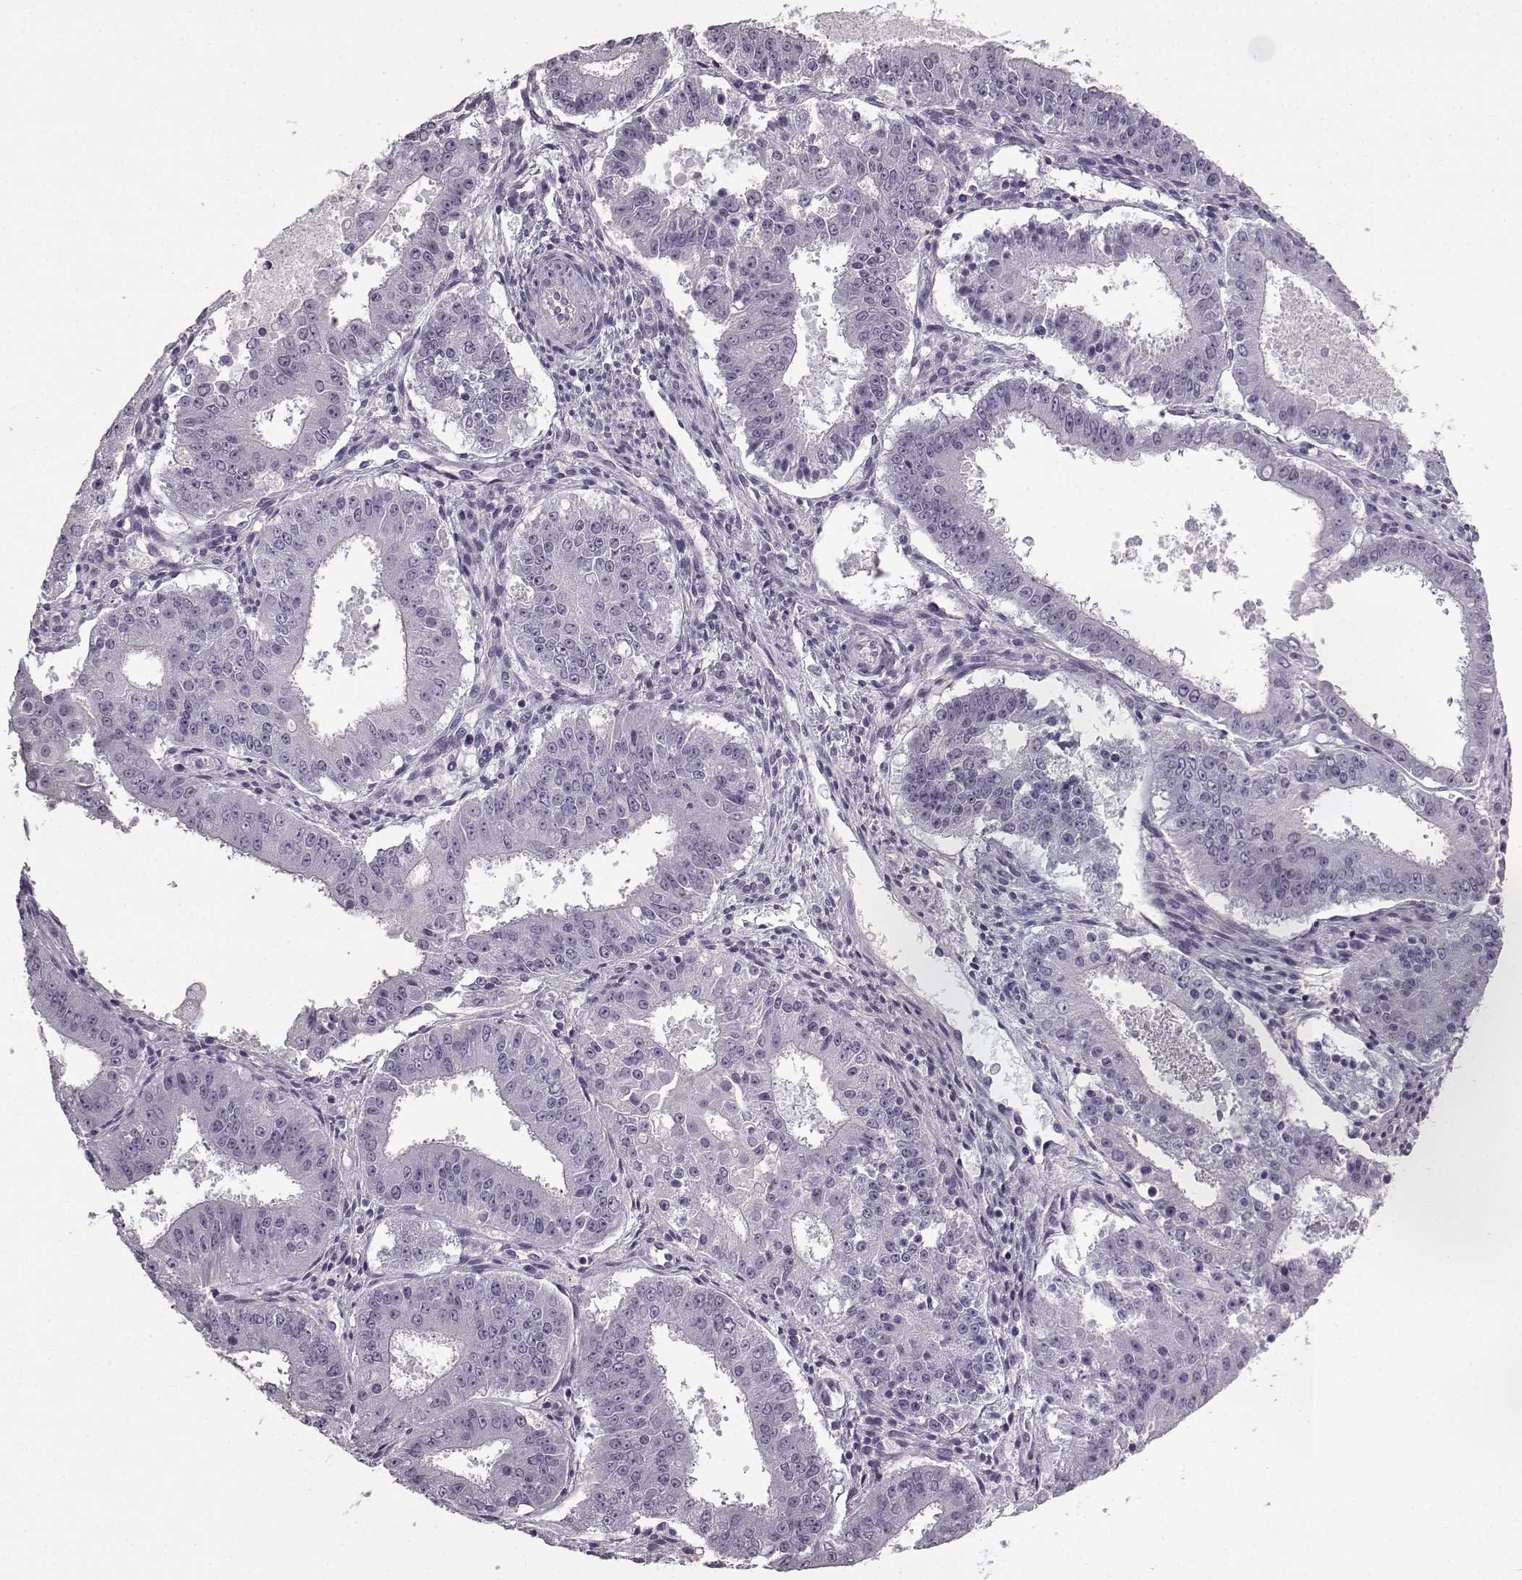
{"staining": {"intensity": "negative", "quantity": "none", "location": "none"}, "tissue": "ovarian cancer", "cell_type": "Tumor cells", "image_type": "cancer", "snomed": [{"axis": "morphology", "description": "Carcinoma, endometroid"}, {"axis": "topography", "description": "Ovary"}], "caption": "DAB (3,3'-diaminobenzidine) immunohistochemical staining of ovarian cancer (endometroid carcinoma) demonstrates no significant positivity in tumor cells. (DAB immunohistochemistry with hematoxylin counter stain).", "gene": "PRPH2", "patient": {"sex": "female", "age": 42}}